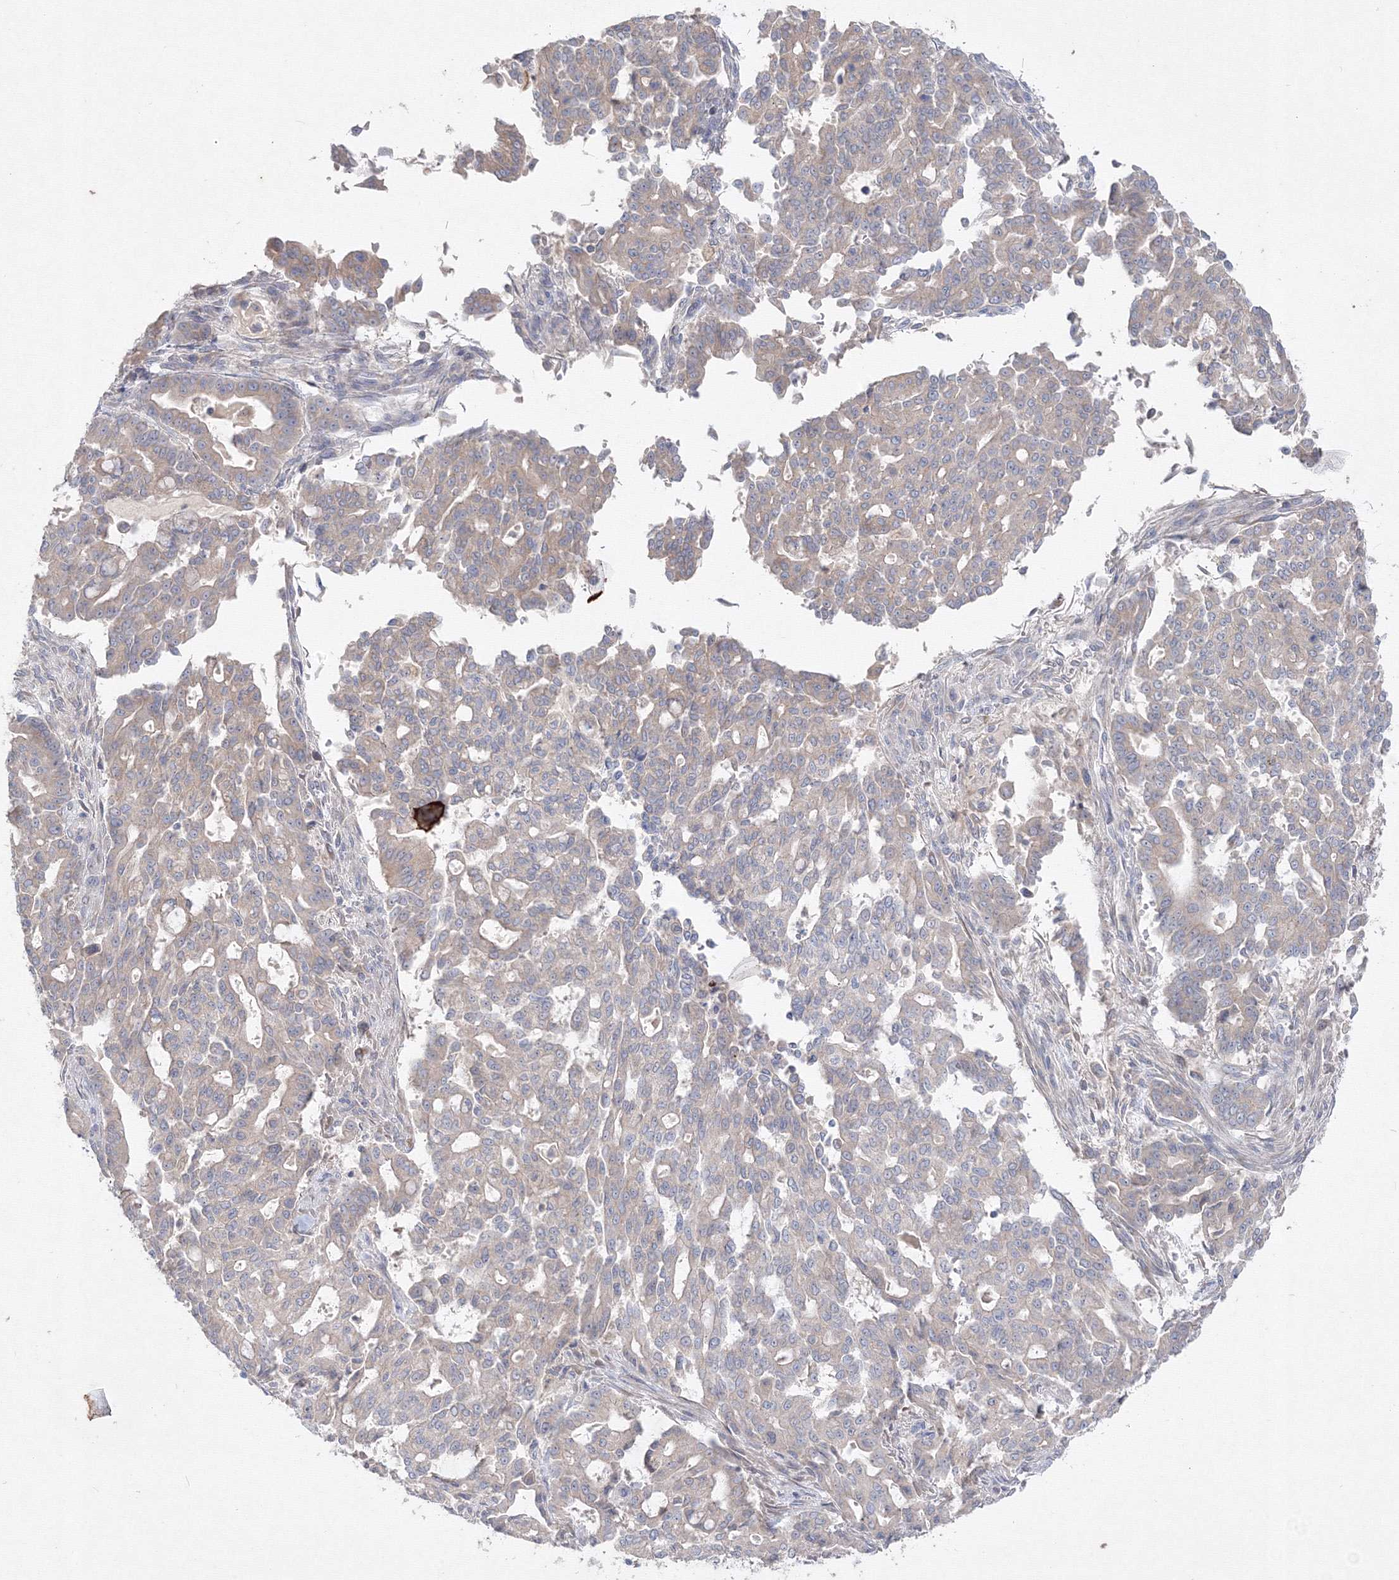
{"staining": {"intensity": "weak", "quantity": "25%-75%", "location": "cytoplasmic/membranous"}, "tissue": "pancreatic cancer", "cell_type": "Tumor cells", "image_type": "cancer", "snomed": [{"axis": "morphology", "description": "Adenocarcinoma, NOS"}, {"axis": "topography", "description": "Pancreas"}], "caption": "Adenocarcinoma (pancreatic) stained with DAB immunohistochemistry (IHC) displays low levels of weak cytoplasmic/membranous expression in approximately 25%-75% of tumor cells.", "gene": "FBXL8", "patient": {"sex": "male", "age": 63}}